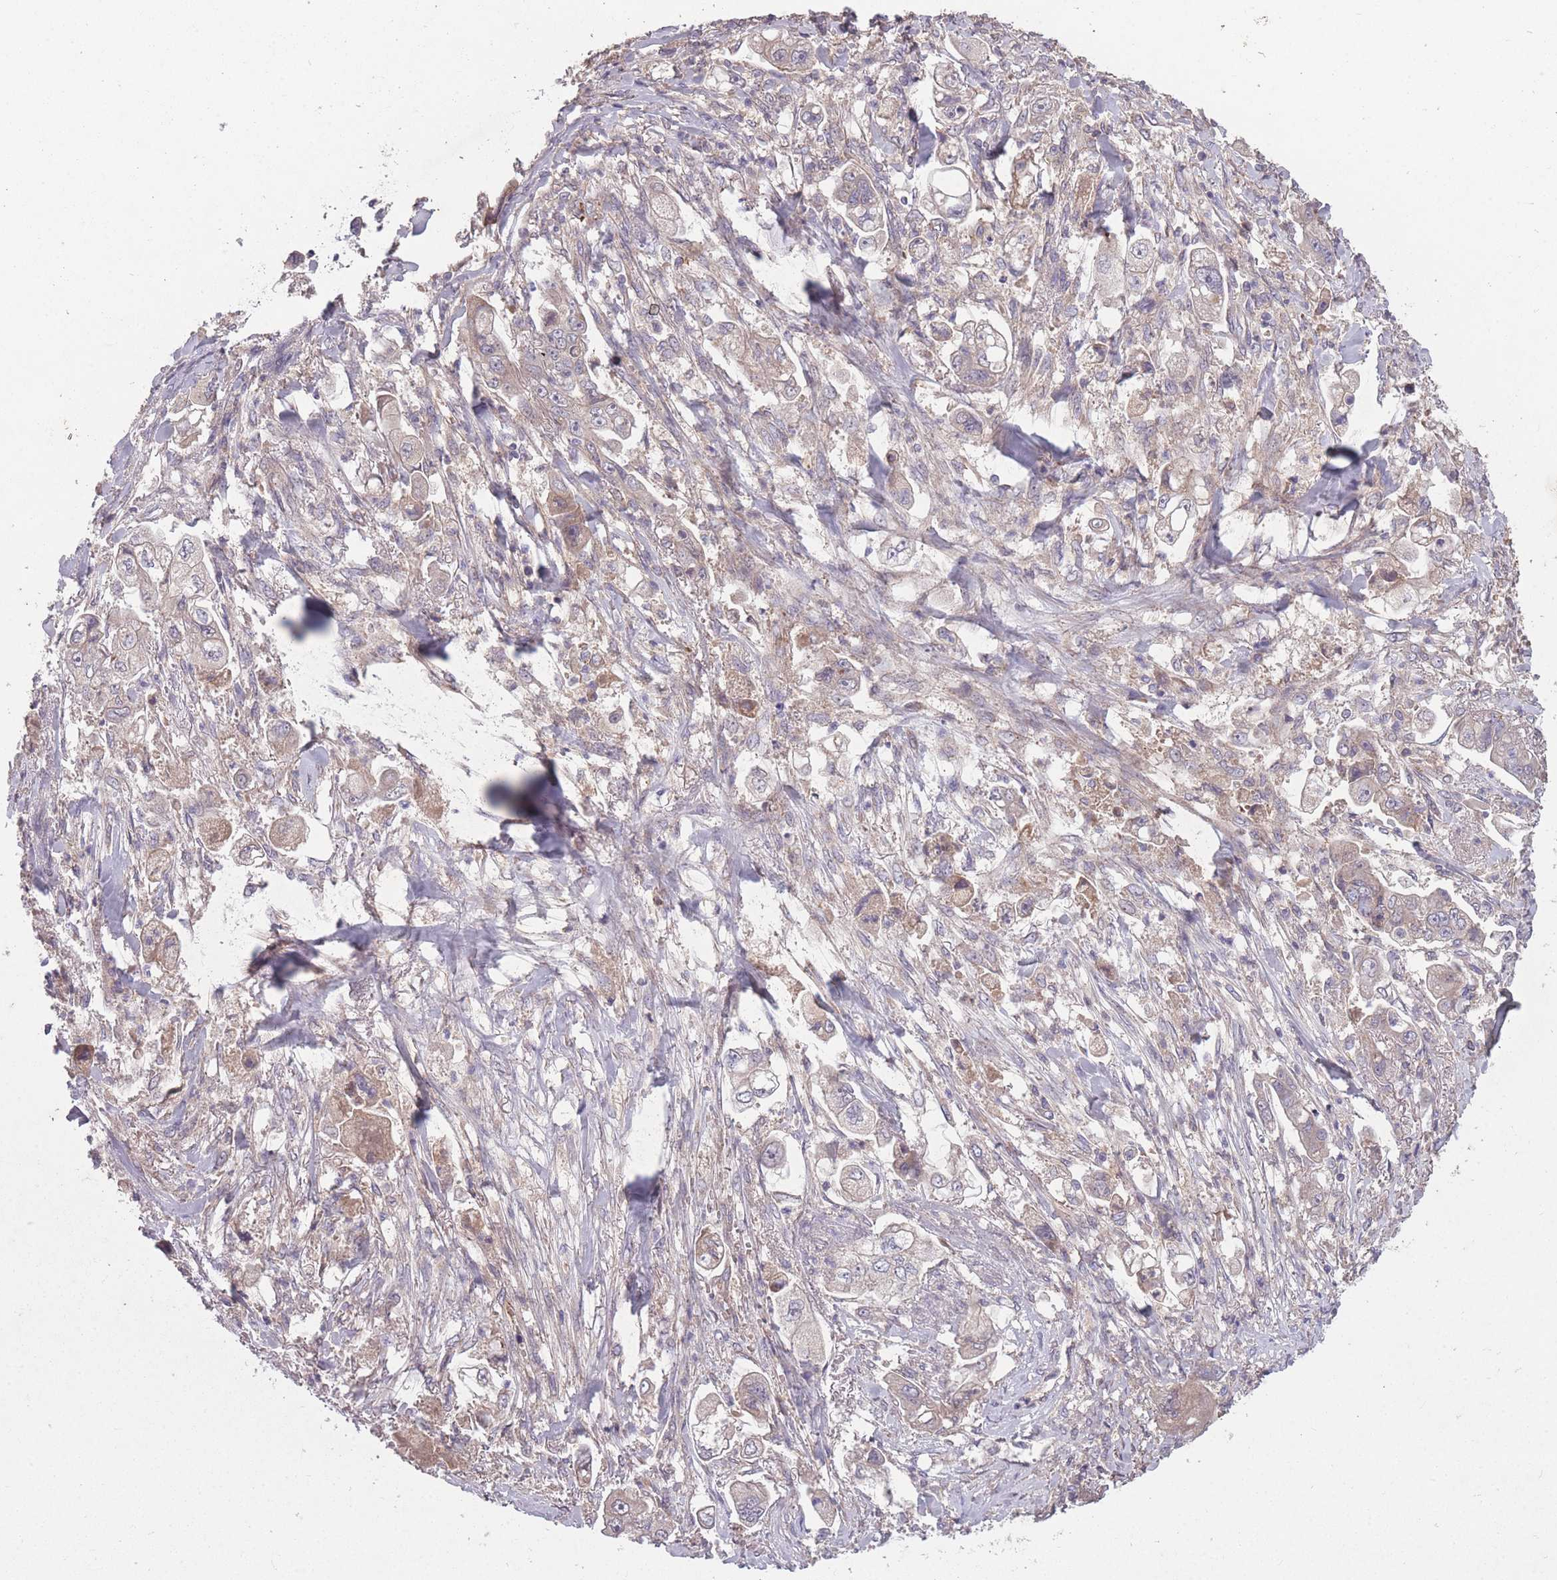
{"staining": {"intensity": "weak", "quantity": "<25%", "location": "cytoplasmic/membranous"}, "tissue": "stomach cancer", "cell_type": "Tumor cells", "image_type": "cancer", "snomed": [{"axis": "morphology", "description": "Adenocarcinoma, NOS"}, {"axis": "topography", "description": "Stomach"}], "caption": "An image of human stomach adenocarcinoma is negative for staining in tumor cells.", "gene": "OR2V2", "patient": {"sex": "male", "age": 62}}